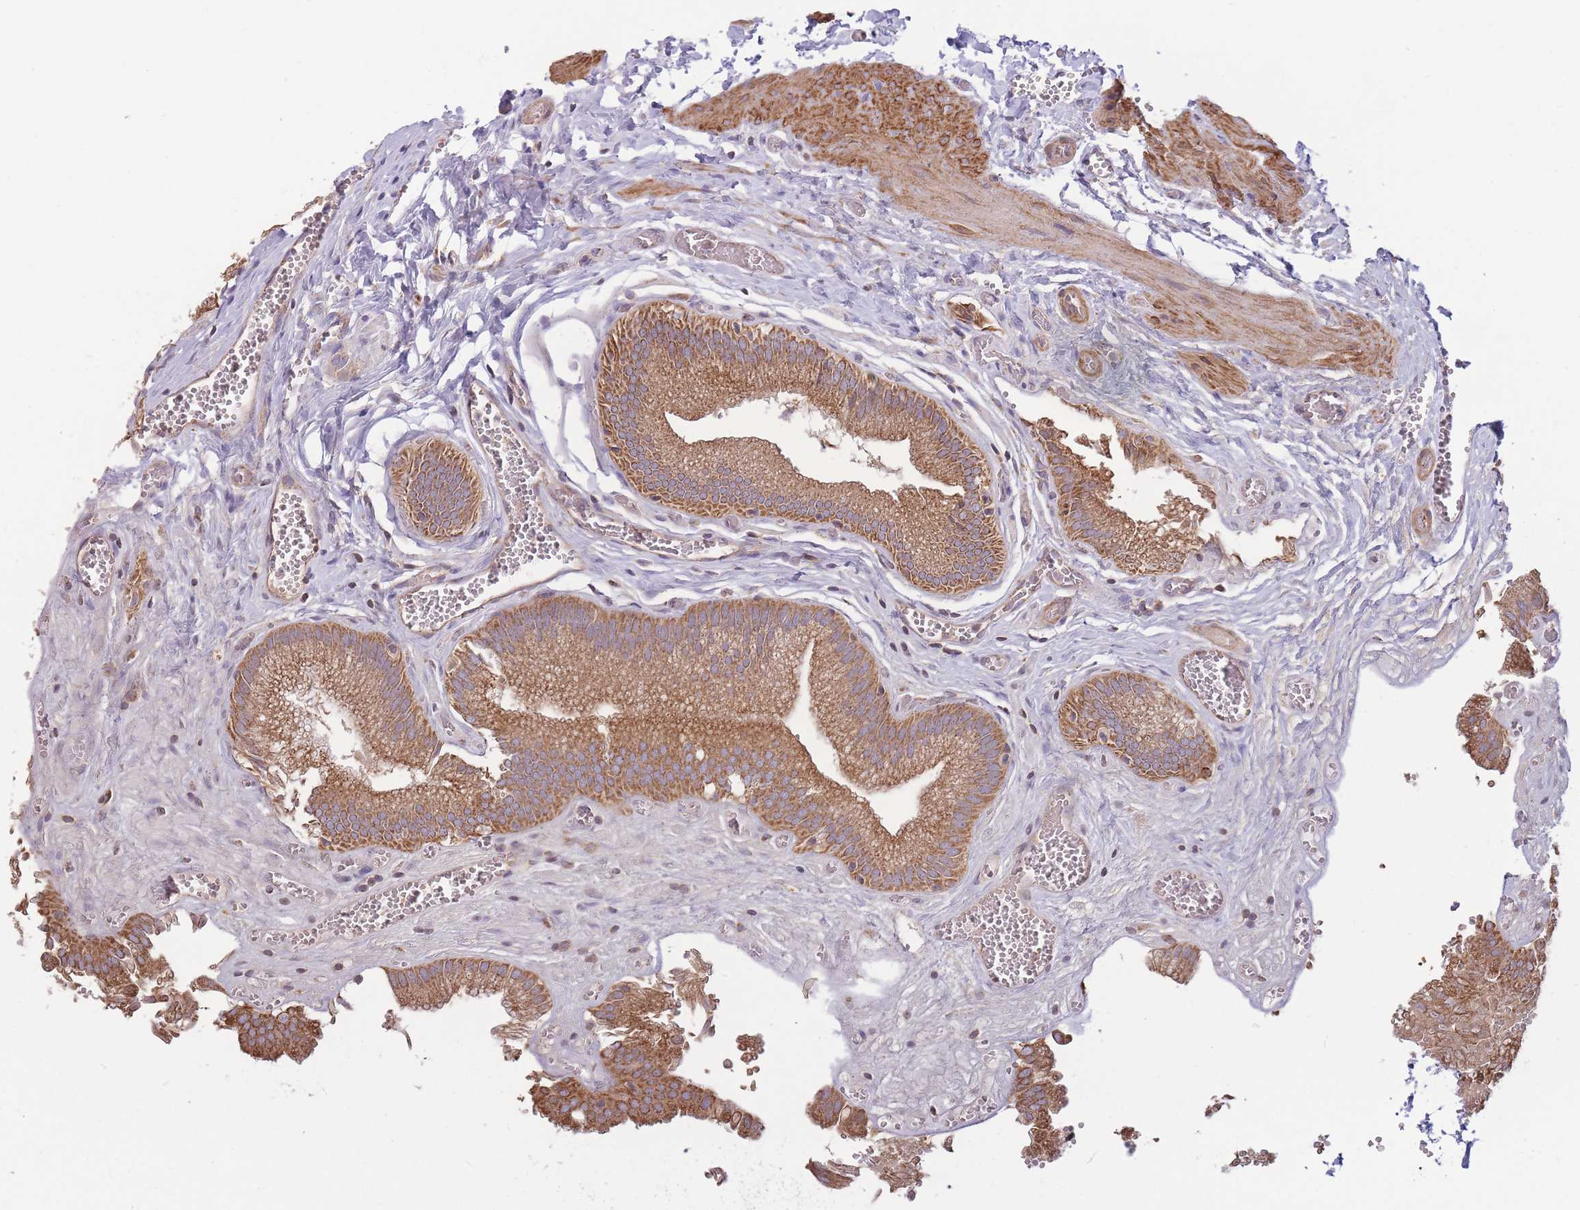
{"staining": {"intensity": "strong", "quantity": ">75%", "location": "cytoplasmic/membranous"}, "tissue": "gallbladder", "cell_type": "Glandular cells", "image_type": "normal", "snomed": [{"axis": "morphology", "description": "Normal tissue, NOS"}, {"axis": "topography", "description": "Gallbladder"}, {"axis": "topography", "description": "Peripheral nerve tissue"}], "caption": "Strong cytoplasmic/membranous staining is seen in about >75% of glandular cells in benign gallbladder.", "gene": "KIF16B", "patient": {"sex": "male", "age": 17}}